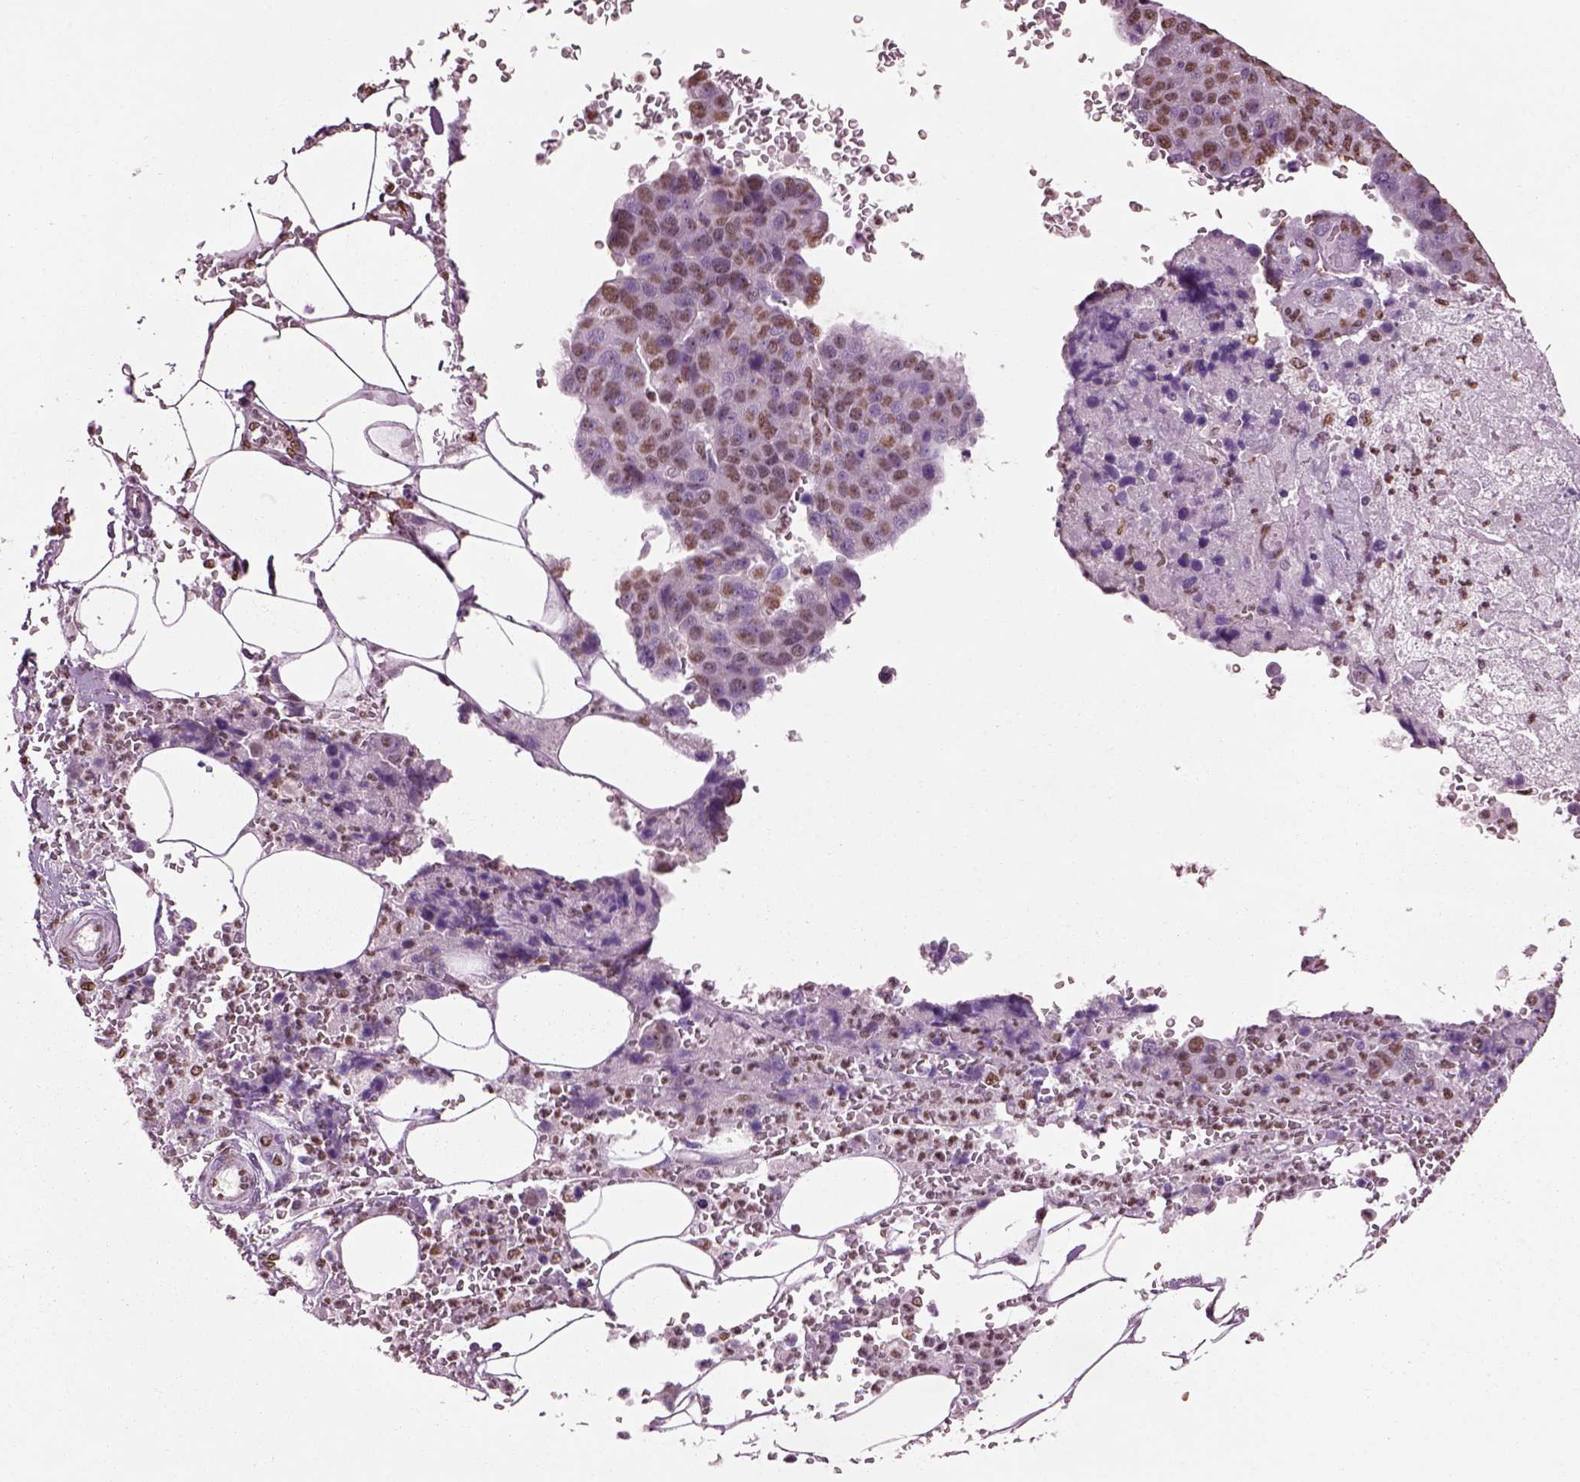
{"staining": {"intensity": "weak", "quantity": "25%-75%", "location": "nuclear"}, "tissue": "pancreatic cancer", "cell_type": "Tumor cells", "image_type": "cancer", "snomed": [{"axis": "morphology", "description": "Adenocarcinoma, NOS"}, {"axis": "topography", "description": "Pancreas"}], "caption": "This is a histology image of IHC staining of adenocarcinoma (pancreatic), which shows weak staining in the nuclear of tumor cells.", "gene": "DDX3X", "patient": {"sex": "female", "age": 61}}